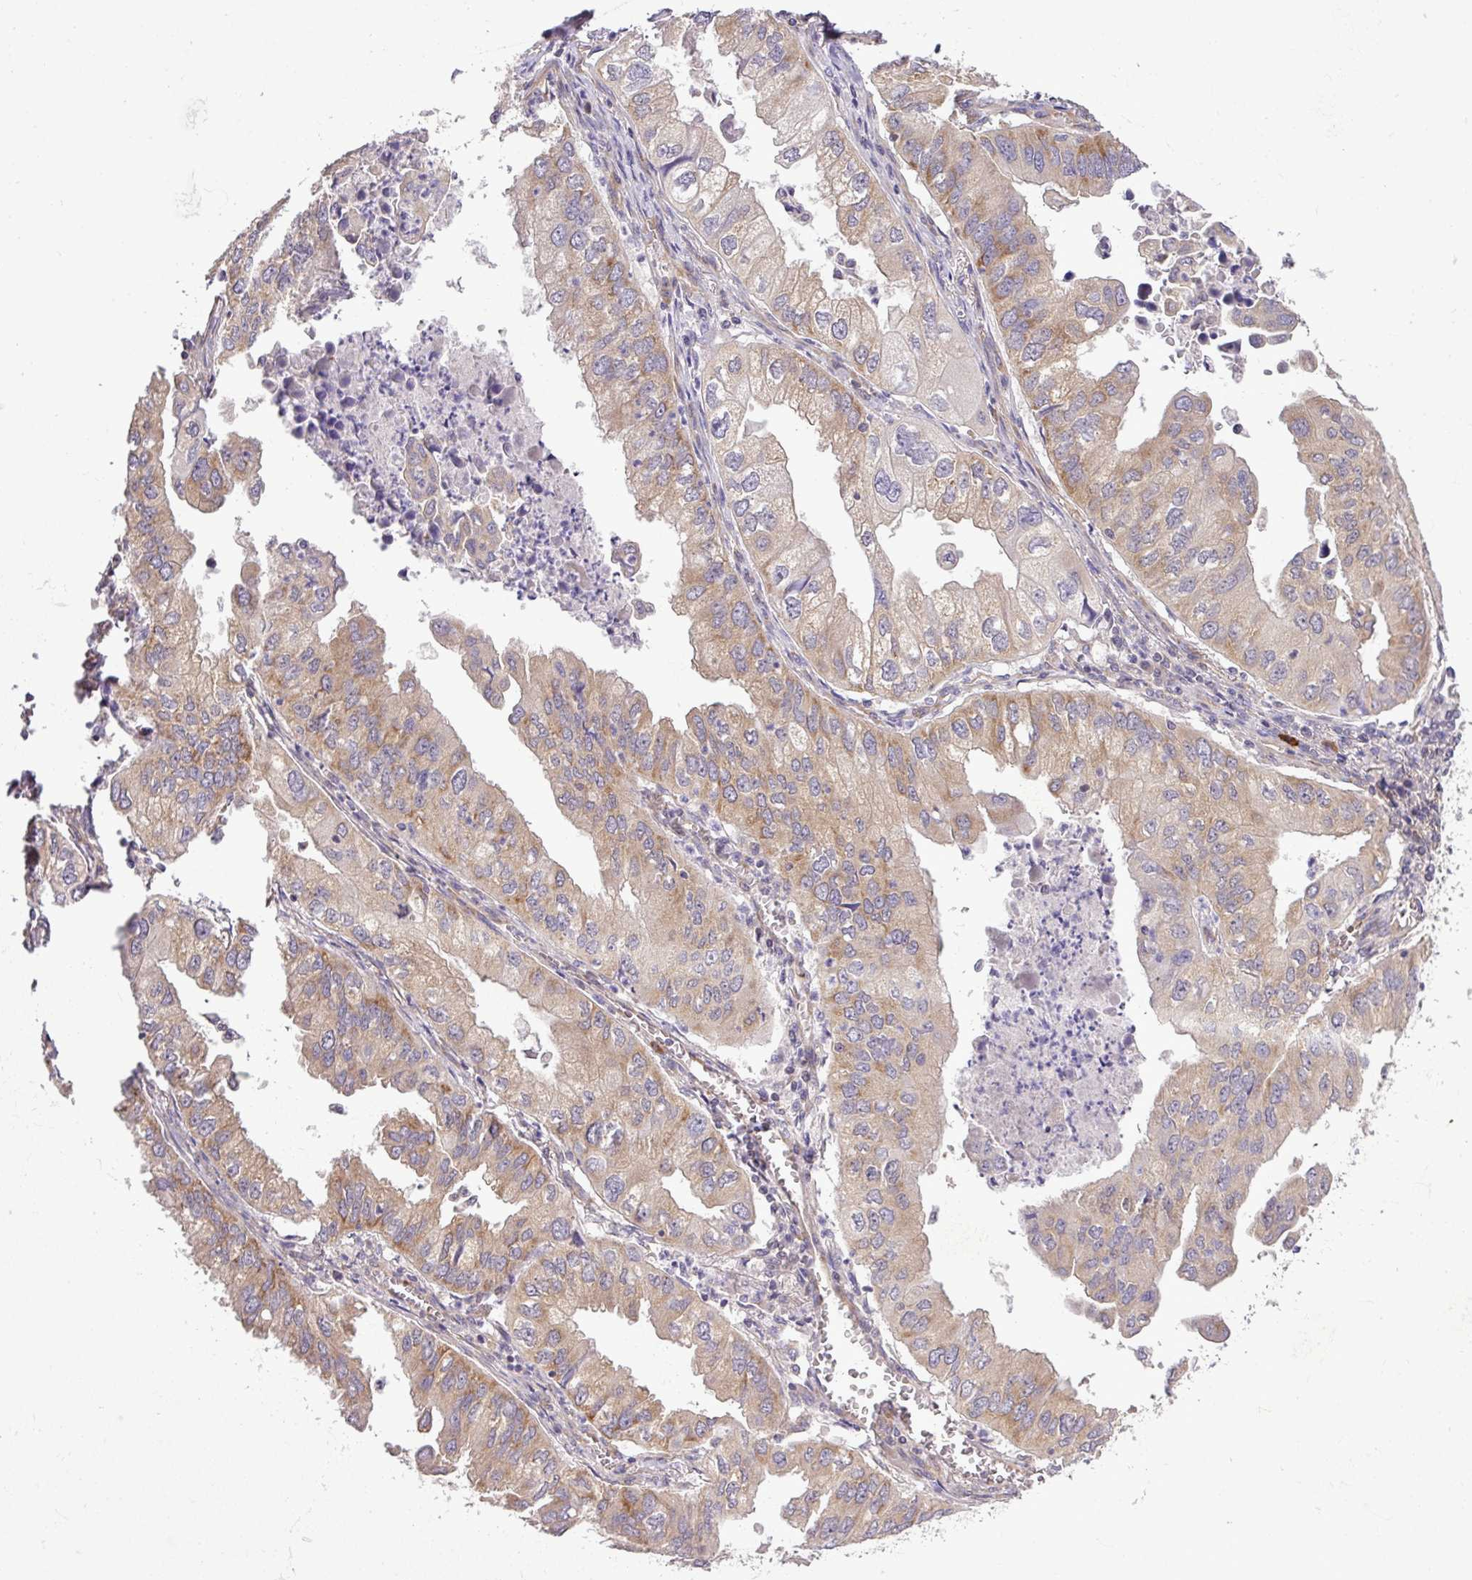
{"staining": {"intensity": "moderate", "quantity": ">75%", "location": "cytoplasmic/membranous"}, "tissue": "lung cancer", "cell_type": "Tumor cells", "image_type": "cancer", "snomed": [{"axis": "morphology", "description": "Adenocarcinoma, NOS"}, {"axis": "topography", "description": "Lung"}], "caption": "Lung cancer was stained to show a protein in brown. There is medium levels of moderate cytoplasmic/membranous expression in approximately >75% of tumor cells.", "gene": "FAM222B", "patient": {"sex": "male", "age": 48}}